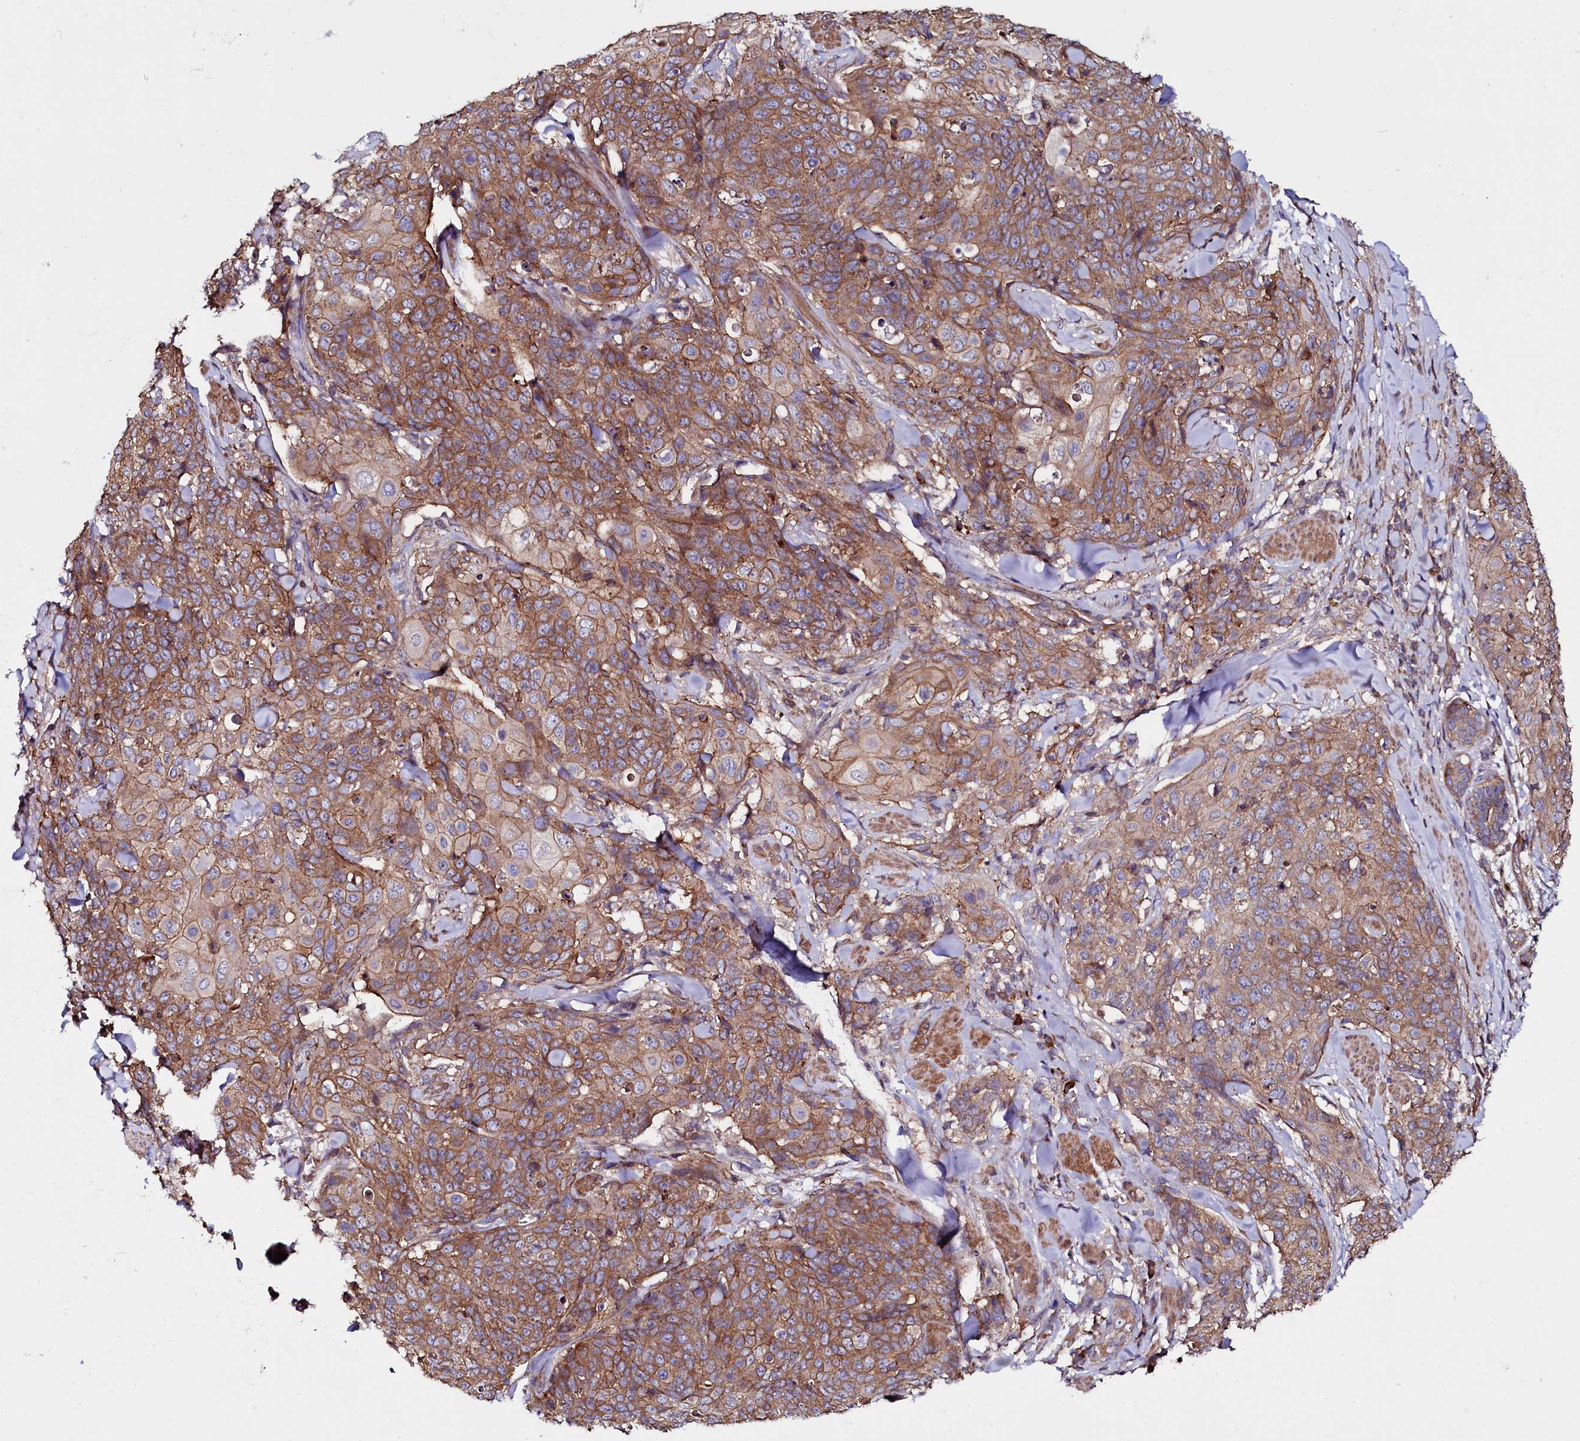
{"staining": {"intensity": "strong", "quantity": ">75%", "location": "cytoplasmic/membranous"}, "tissue": "skin cancer", "cell_type": "Tumor cells", "image_type": "cancer", "snomed": [{"axis": "morphology", "description": "Squamous cell carcinoma, NOS"}, {"axis": "topography", "description": "Skin"}, {"axis": "topography", "description": "Vulva"}], "caption": "Skin cancer stained for a protein (brown) displays strong cytoplasmic/membranous positive positivity in about >75% of tumor cells.", "gene": "USPL1", "patient": {"sex": "female", "age": 85}}